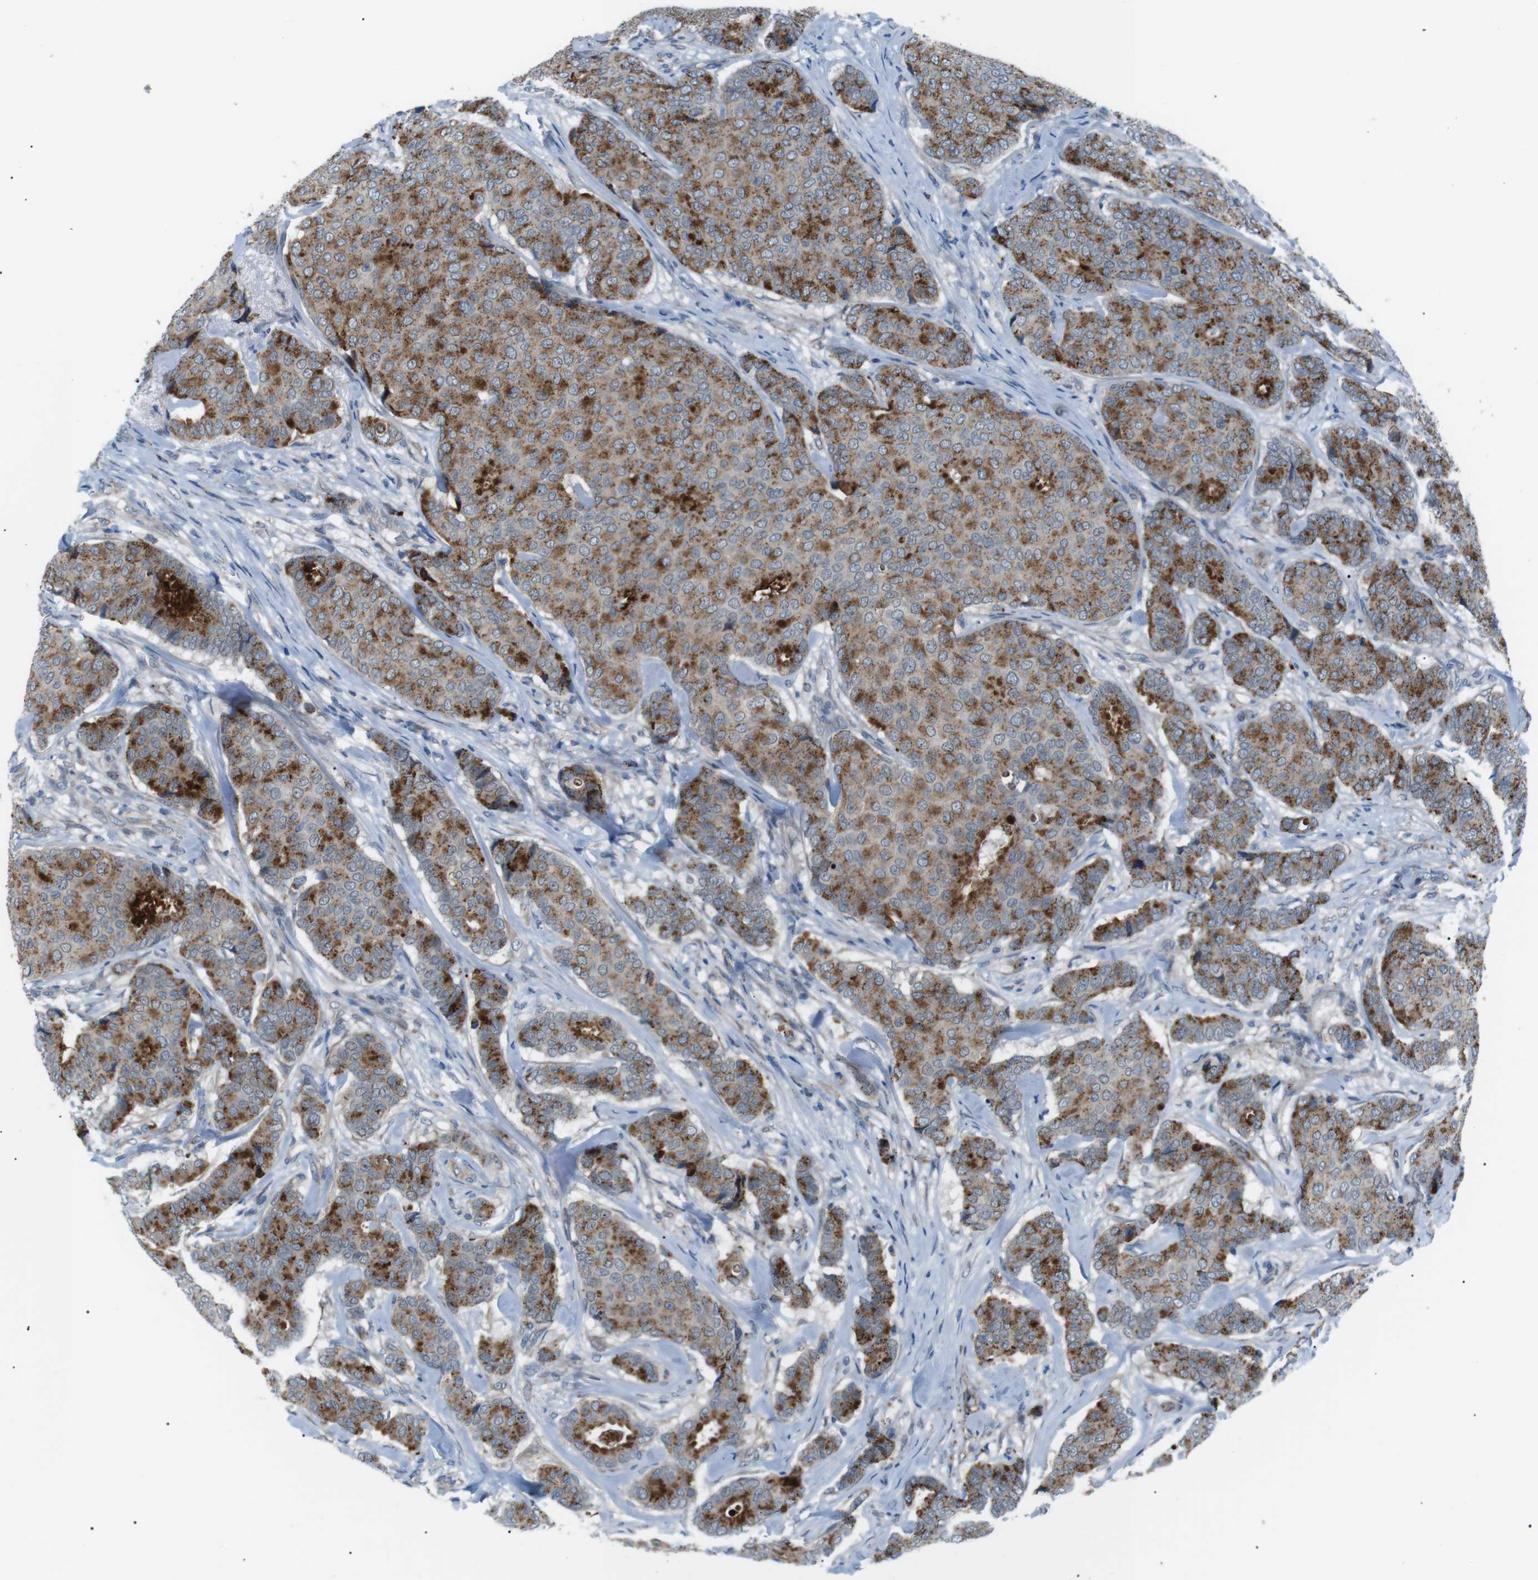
{"staining": {"intensity": "moderate", "quantity": ">75%", "location": "cytoplasmic/membranous"}, "tissue": "breast cancer", "cell_type": "Tumor cells", "image_type": "cancer", "snomed": [{"axis": "morphology", "description": "Duct carcinoma"}, {"axis": "topography", "description": "Breast"}], "caption": "The immunohistochemical stain highlights moderate cytoplasmic/membranous expression in tumor cells of breast cancer (invasive ductal carcinoma) tissue. The staining was performed using DAB, with brown indicating positive protein expression. Nuclei are stained blue with hematoxylin.", "gene": "B4GALNT2", "patient": {"sex": "female", "age": 75}}